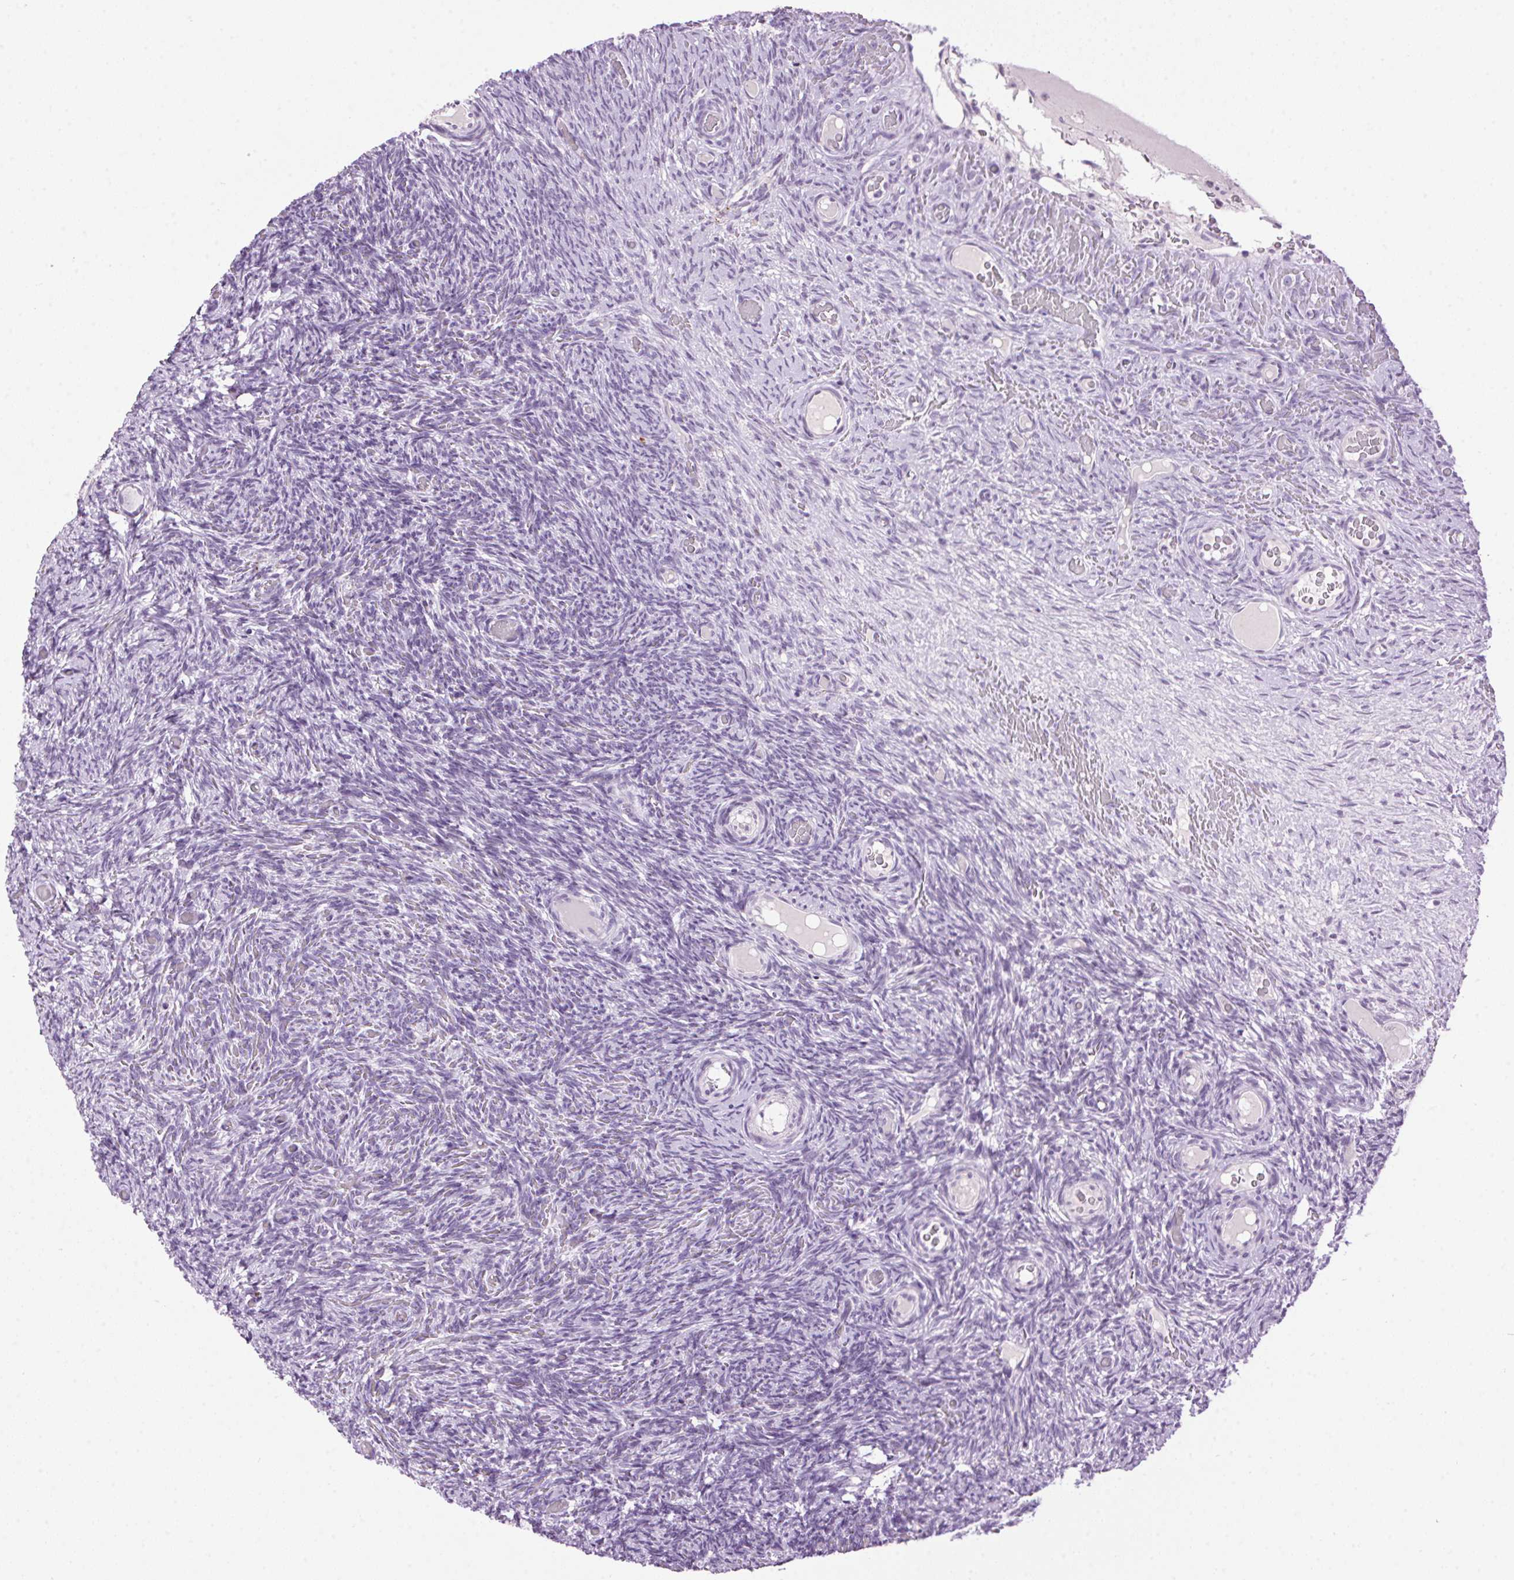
{"staining": {"intensity": "negative", "quantity": "none", "location": "none"}, "tissue": "ovary", "cell_type": "Follicle cells", "image_type": "normal", "snomed": [{"axis": "morphology", "description": "Normal tissue, NOS"}, {"axis": "topography", "description": "Ovary"}], "caption": "An IHC photomicrograph of benign ovary is shown. There is no staining in follicle cells of ovary.", "gene": "TMEM88B", "patient": {"sex": "female", "age": 34}}